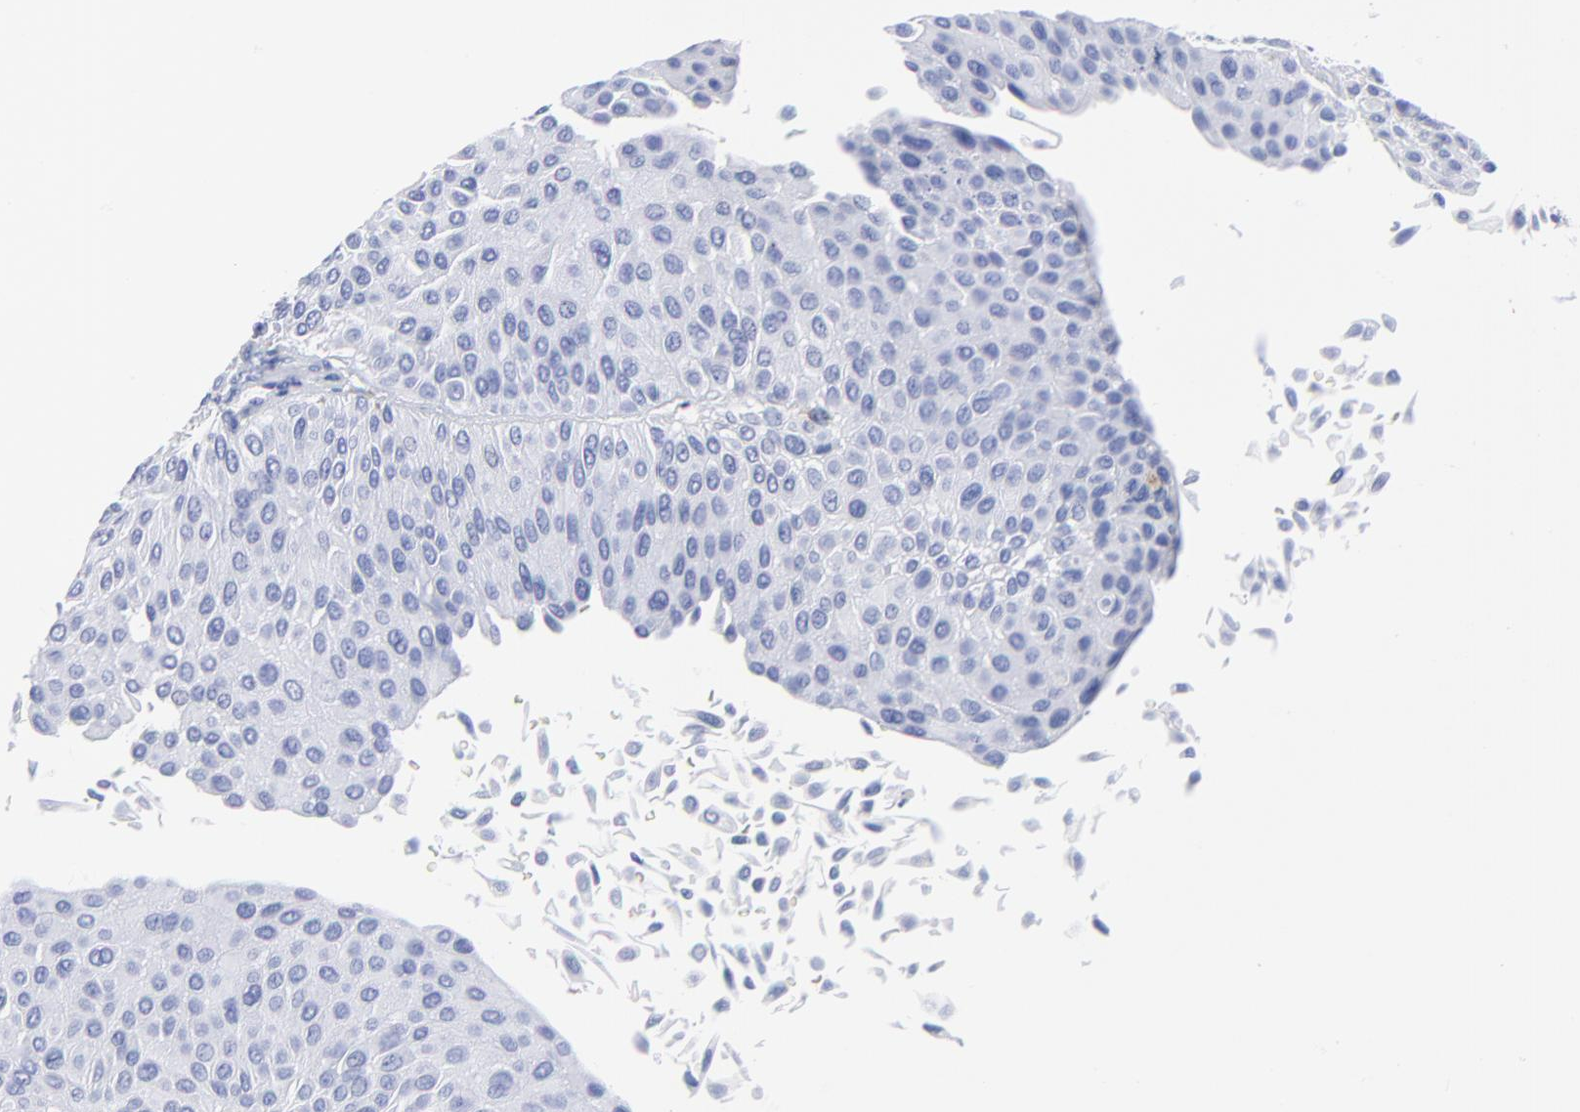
{"staining": {"intensity": "negative", "quantity": "none", "location": "none"}, "tissue": "urothelial cancer", "cell_type": "Tumor cells", "image_type": "cancer", "snomed": [{"axis": "morphology", "description": "Urothelial carcinoma, Low grade"}, {"axis": "topography", "description": "Urinary bladder"}], "caption": "Immunohistochemical staining of human urothelial cancer demonstrates no significant positivity in tumor cells.", "gene": "CPVL", "patient": {"sex": "male", "age": 64}}